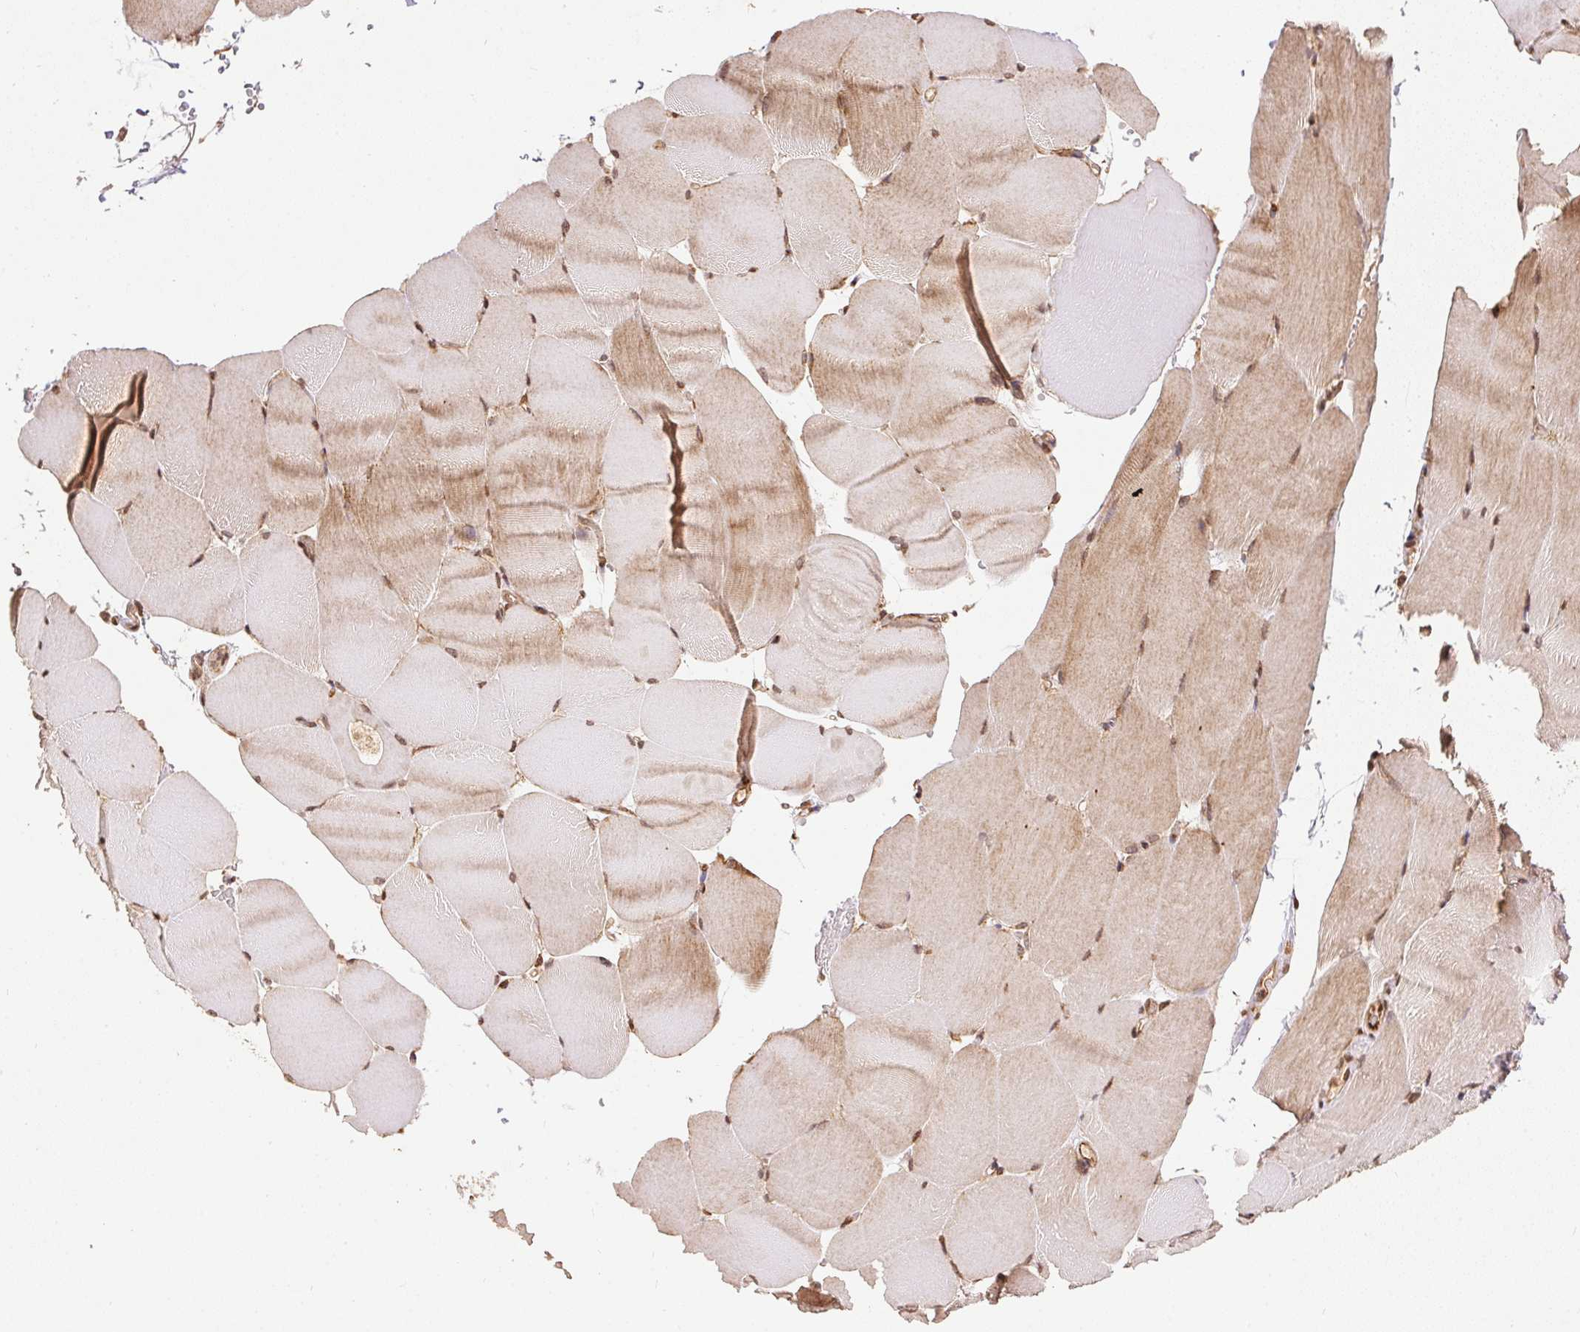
{"staining": {"intensity": "weak", "quantity": ">75%", "location": "cytoplasmic/membranous"}, "tissue": "skeletal muscle", "cell_type": "Myocytes", "image_type": "normal", "snomed": [{"axis": "morphology", "description": "Normal tissue, NOS"}, {"axis": "topography", "description": "Skeletal muscle"}], "caption": "High-power microscopy captured an immunohistochemistry photomicrograph of normal skeletal muscle, revealing weak cytoplasmic/membranous expression in about >75% of myocytes.", "gene": "SPRED2", "patient": {"sex": "female", "age": 37}}